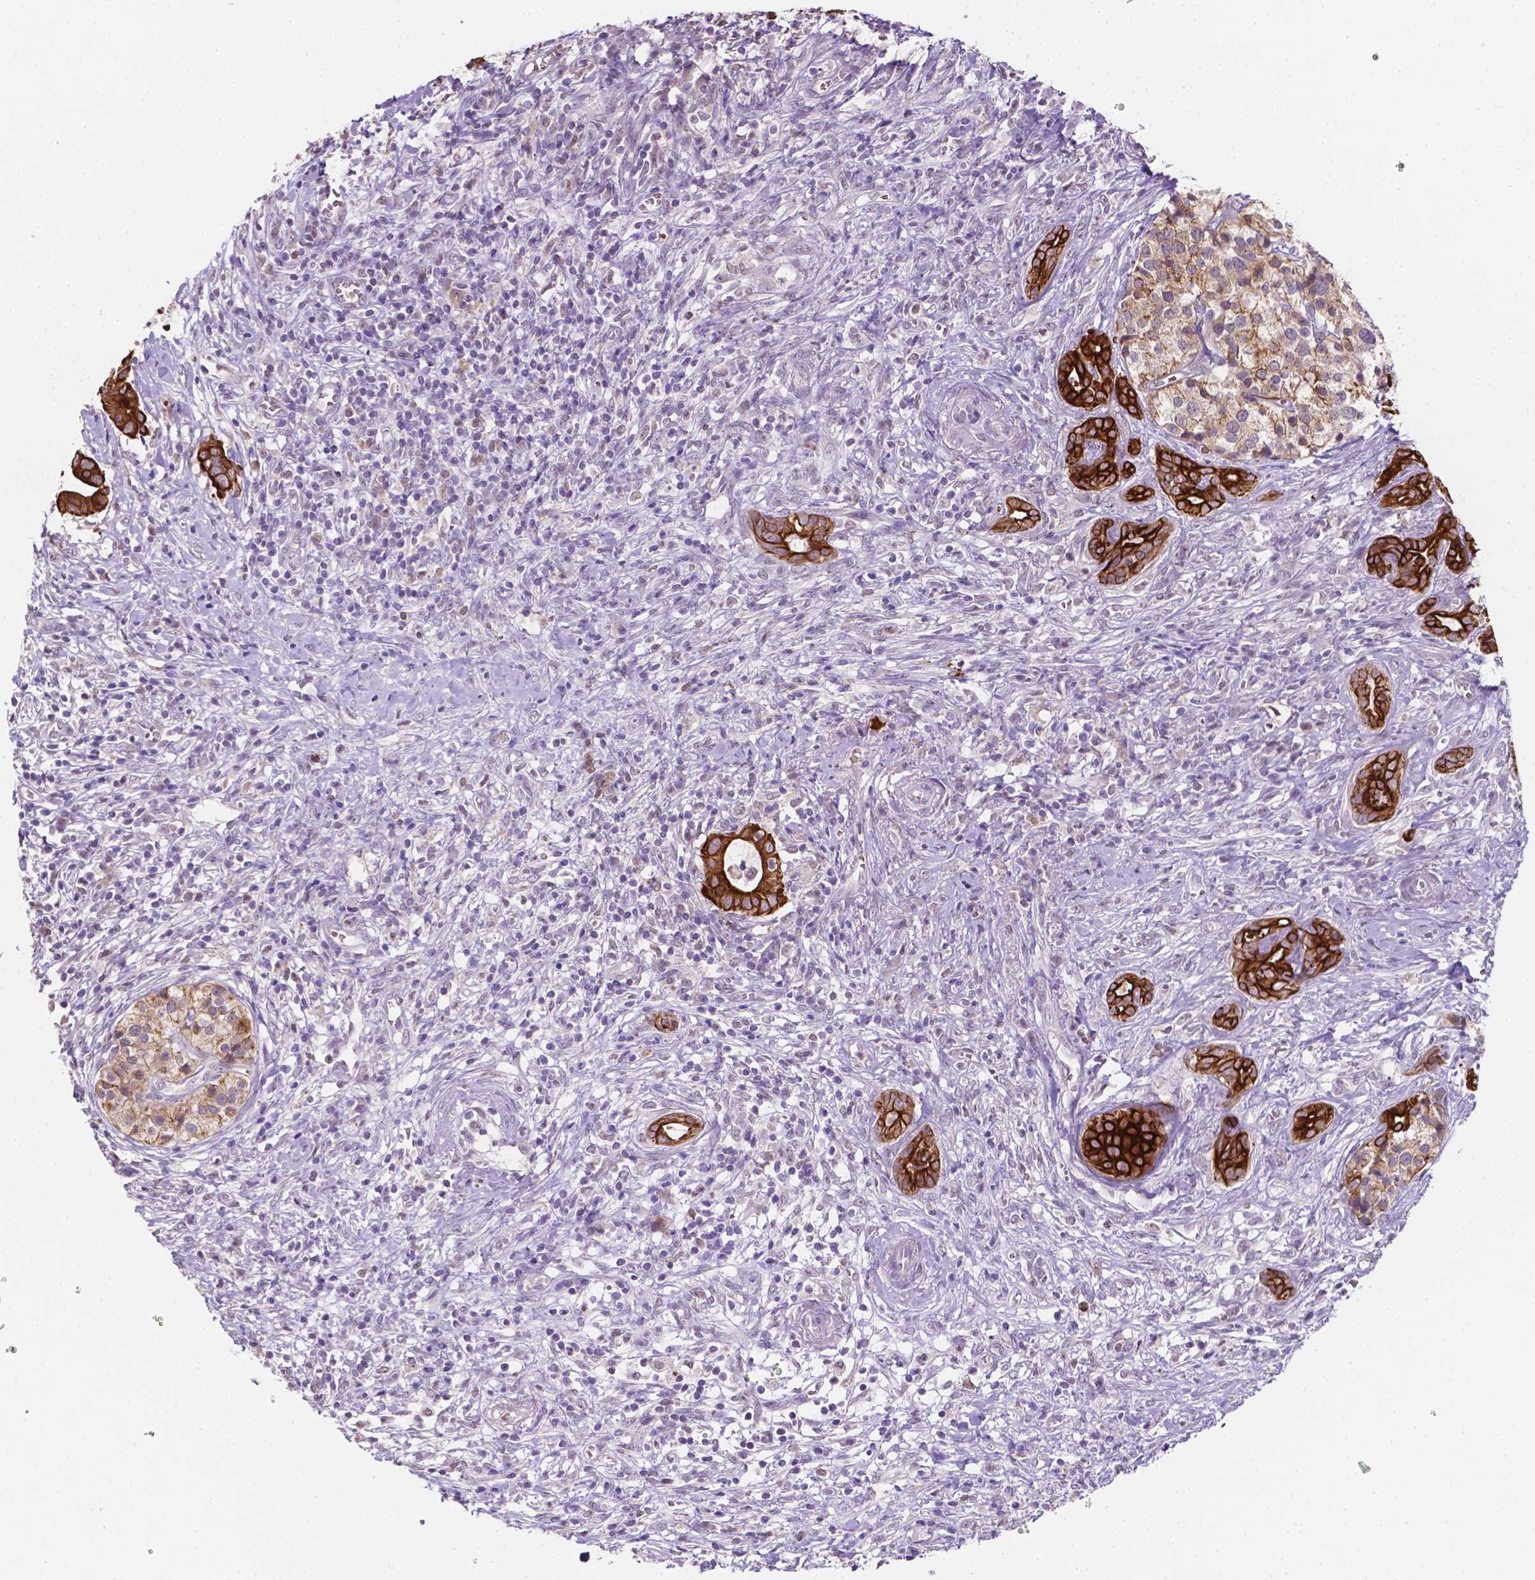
{"staining": {"intensity": "strong", "quantity": ">75%", "location": "cytoplasmic/membranous"}, "tissue": "pancreatic cancer", "cell_type": "Tumor cells", "image_type": "cancer", "snomed": [{"axis": "morphology", "description": "Adenocarcinoma, NOS"}, {"axis": "topography", "description": "Pancreas"}], "caption": "There is high levels of strong cytoplasmic/membranous expression in tumor cells of pancreatic adenocarcinoma, as demonstrated by immunohistochemical staining (brown color).", "gene": "SHLD3", "patient": {"sex": "male", "age": 61}}